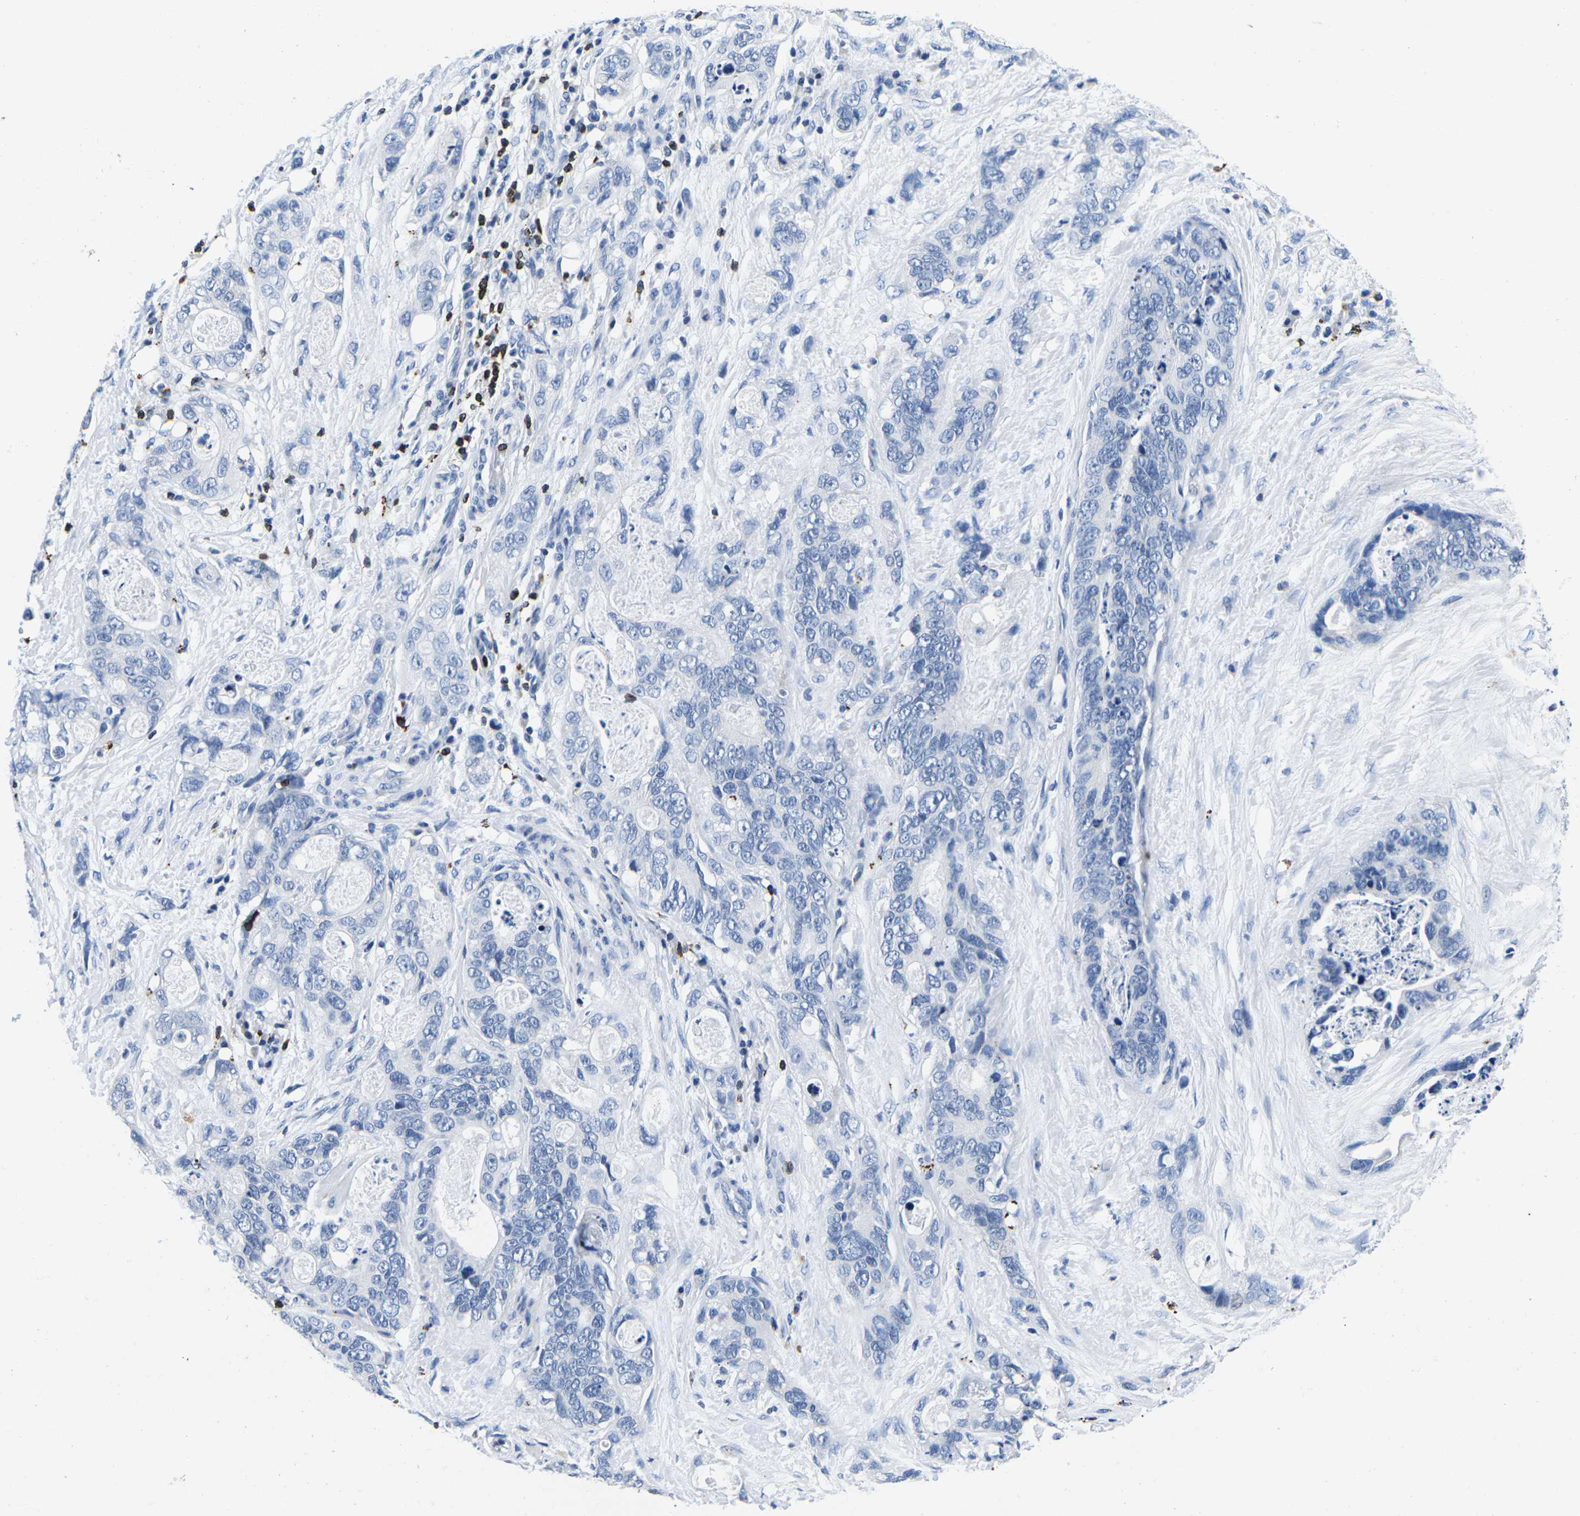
{"staining": {"intensity": "negative", "quantity": "none", "location": "none"}, "tissue": "stomach cancer", "cell_type": "Tumor cells", "image_type": "cancer", "snomed": [{"axis": "morphology", "description": "Adenocarcinoma, NOS"}, {"axis": "topography", "description": "Stomach"}], "caption": "Protein analysis of stomach cancer exhibits no significant staining in tumor cells.", "gene": "CTSW", "patient": {"sex": "female", "age": 89}}